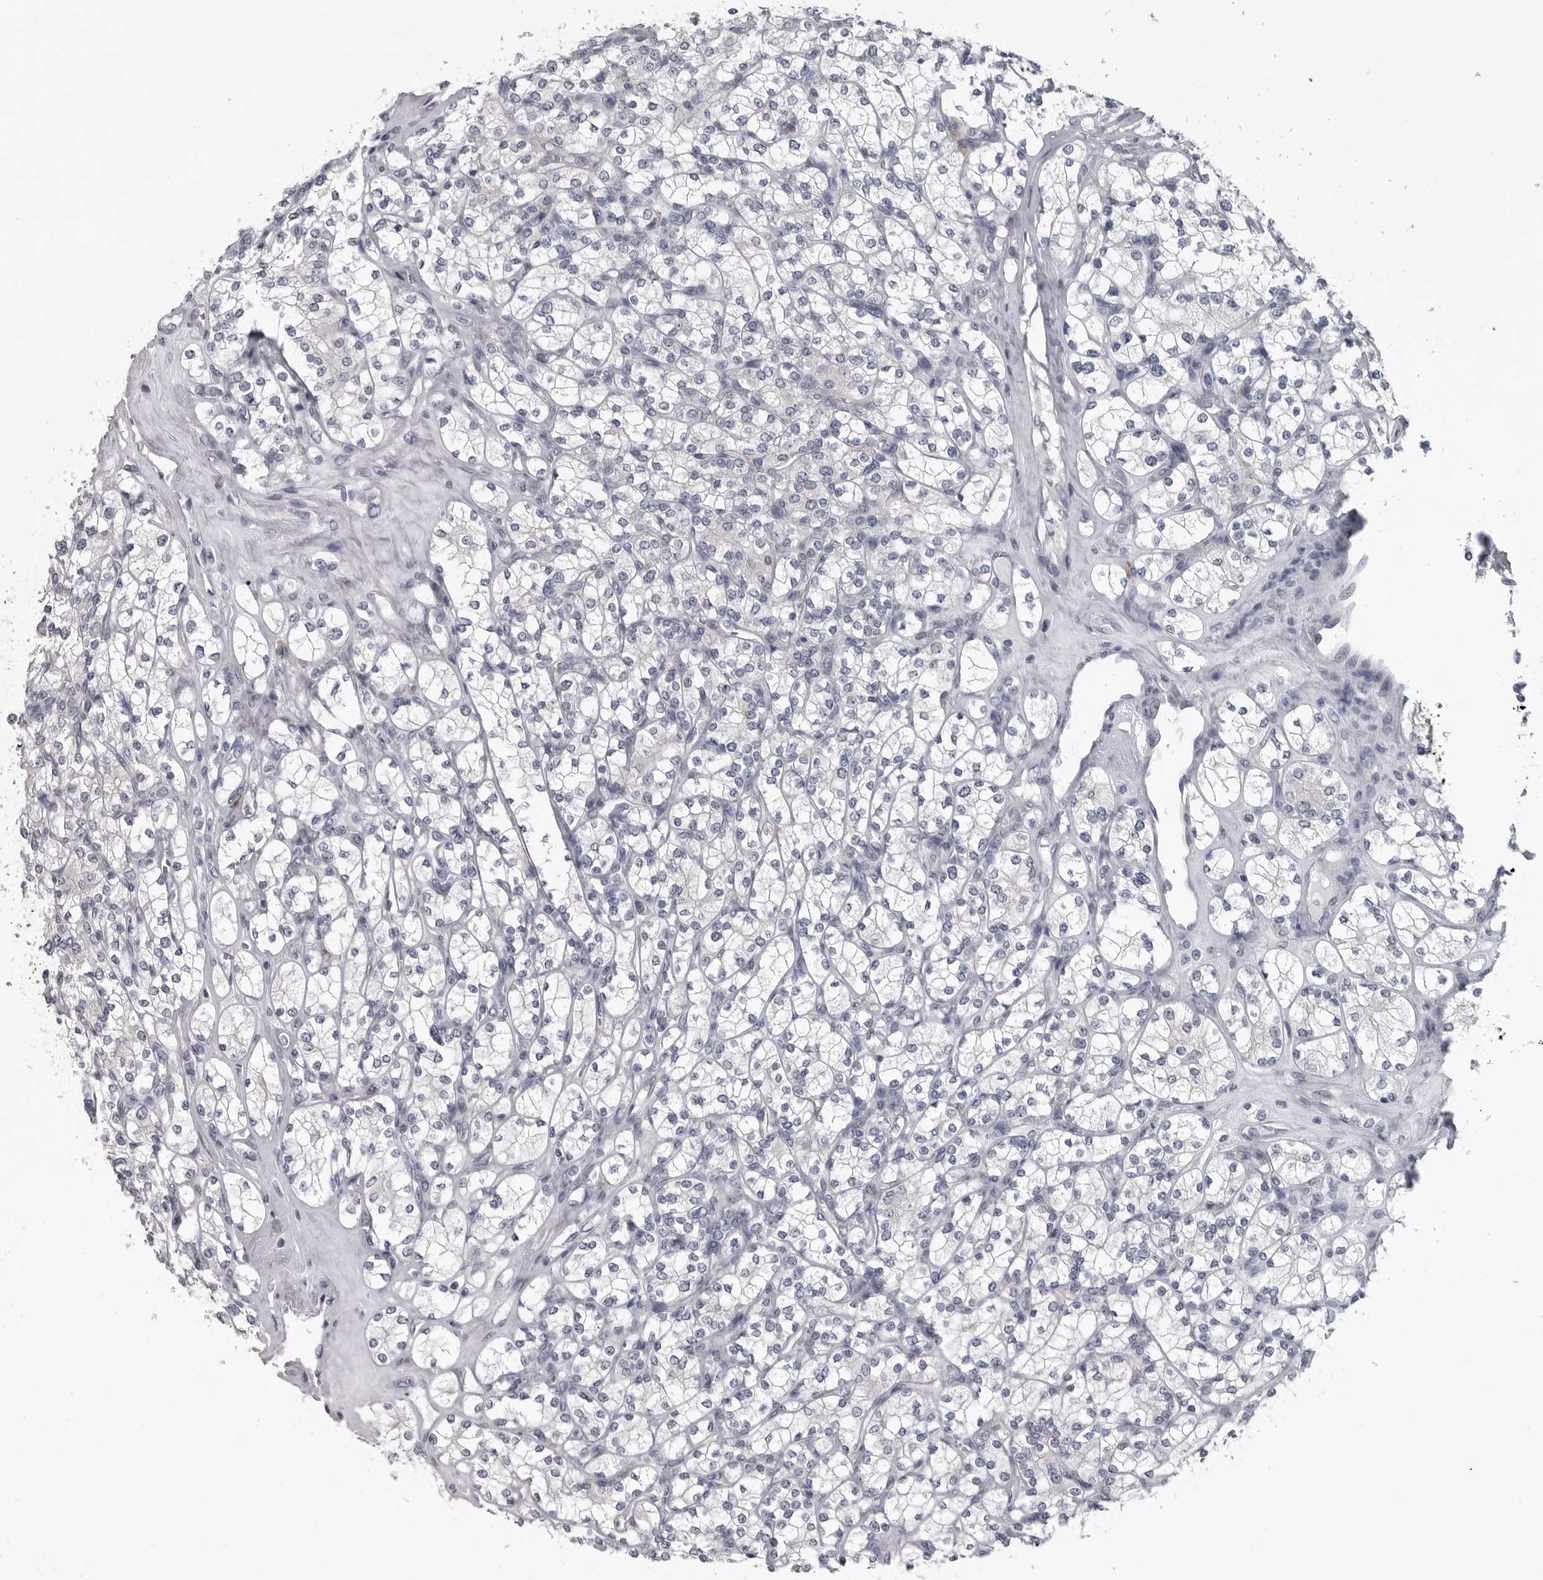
{"staining": {"intensity": "negative", "quantity": "none", "location": "none"}, "tissue": "renal cancer", "cell_type": "Tumor cells", "image_type": "cancer", "snomed": [{"axis": "morphology", "description": "Adenocarcinoma, NOS"}, {"axis": "topography", "description": "Kidney"}], "caption": "Tumor cells show no significant protein positivity in renal cancer (adenocarcinoma).", "gene": "MYOC", "patient": {"sex": "male", "age": 77}}